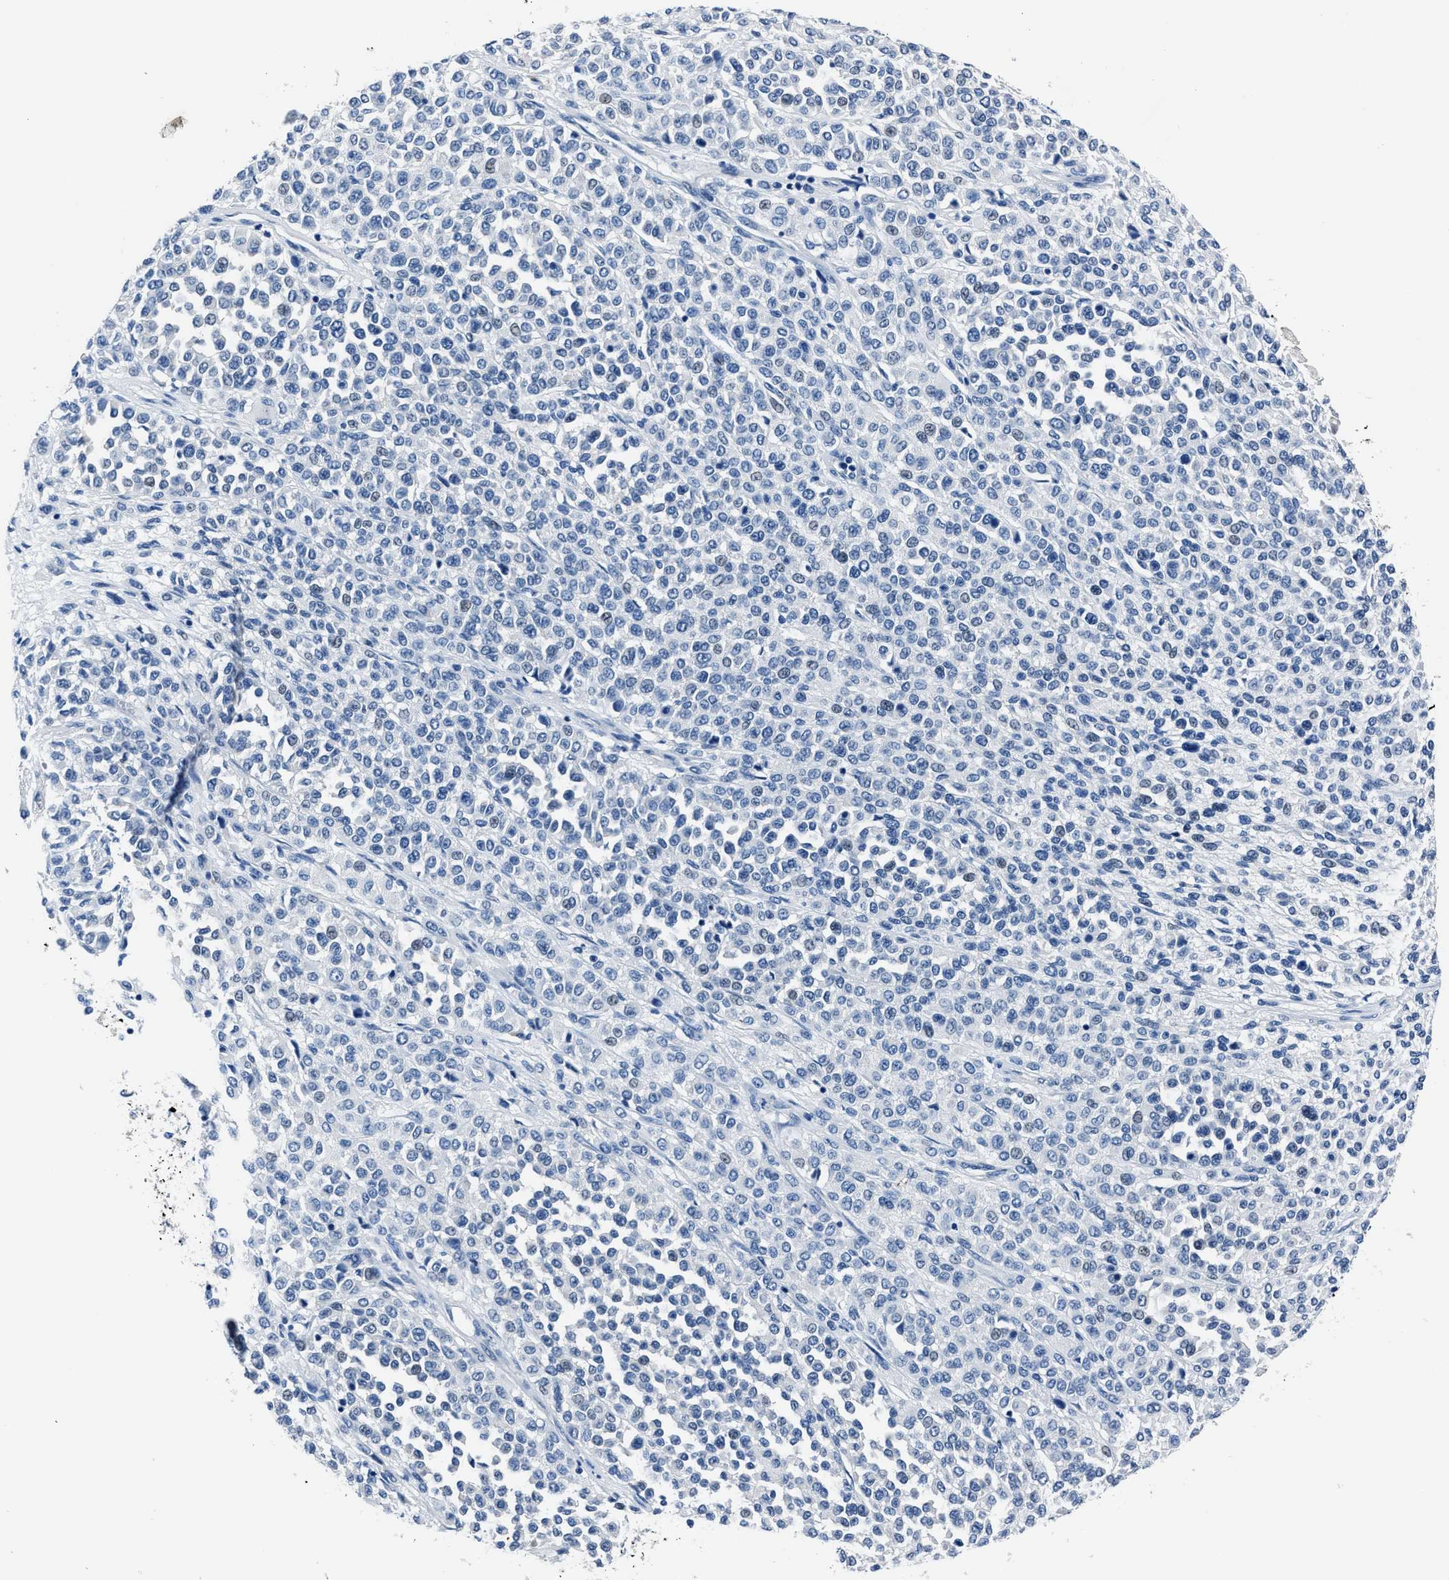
{"staining": {"intensity": "negative", "quantity": "none", "location": "none"}, "tissue": "melanoma", "cell_type": "Tumor cells", "image_type": "cancer", "snomed": [{"axis": "morphology", "description": "Malignant melanoma, Metastatic site"}, {"axis": "topography", "description": "Pancreas"}], "caption": "Immunohistochemistry (IHC) of human malignant melanoma (metastatic site) exhibits no positivity in tumor cells.", "gene": "NACAD", "patient": {"sex": "female", "age": 30}}